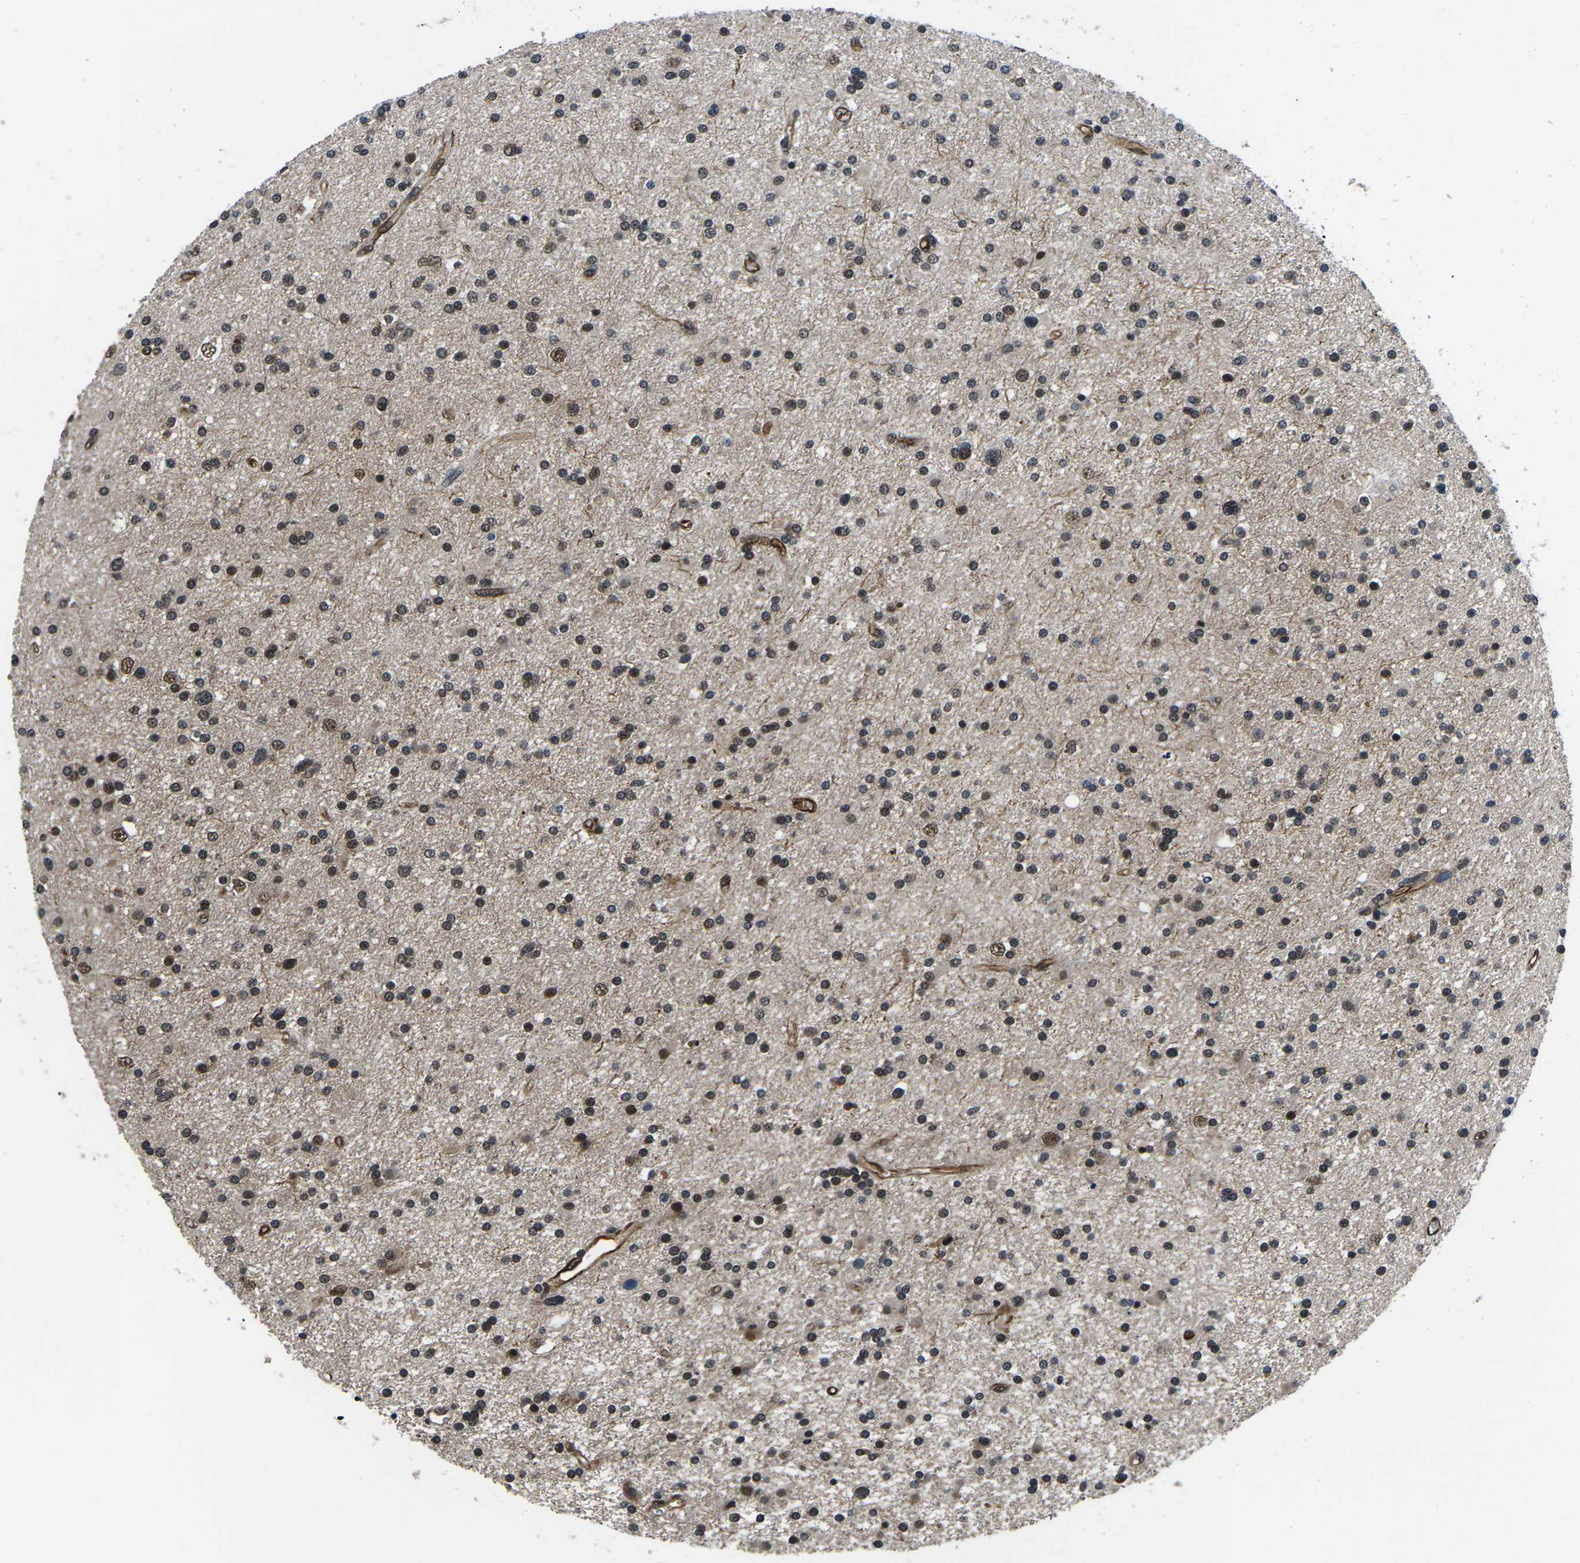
{"staining": {"intensity": "moderate", "quantity": "25%-75%", "location": "nuclear"}, "tissue": "glioma", "cell_type": "Tumor cells", "image_type": "cancer", "snomed": [{"axis": "morphology", "description": "Glioma, malignant, High grade"}, {"axis": "topography", "description": "Brain"}], "caption": "Protein analysis of malignant high-grade glioma tissue reveals moderate nuclear expression in approximately 25%-75% of tumor cells.", "gene": "CCNE1", "patient": {"sex": "male", "age": 33}}